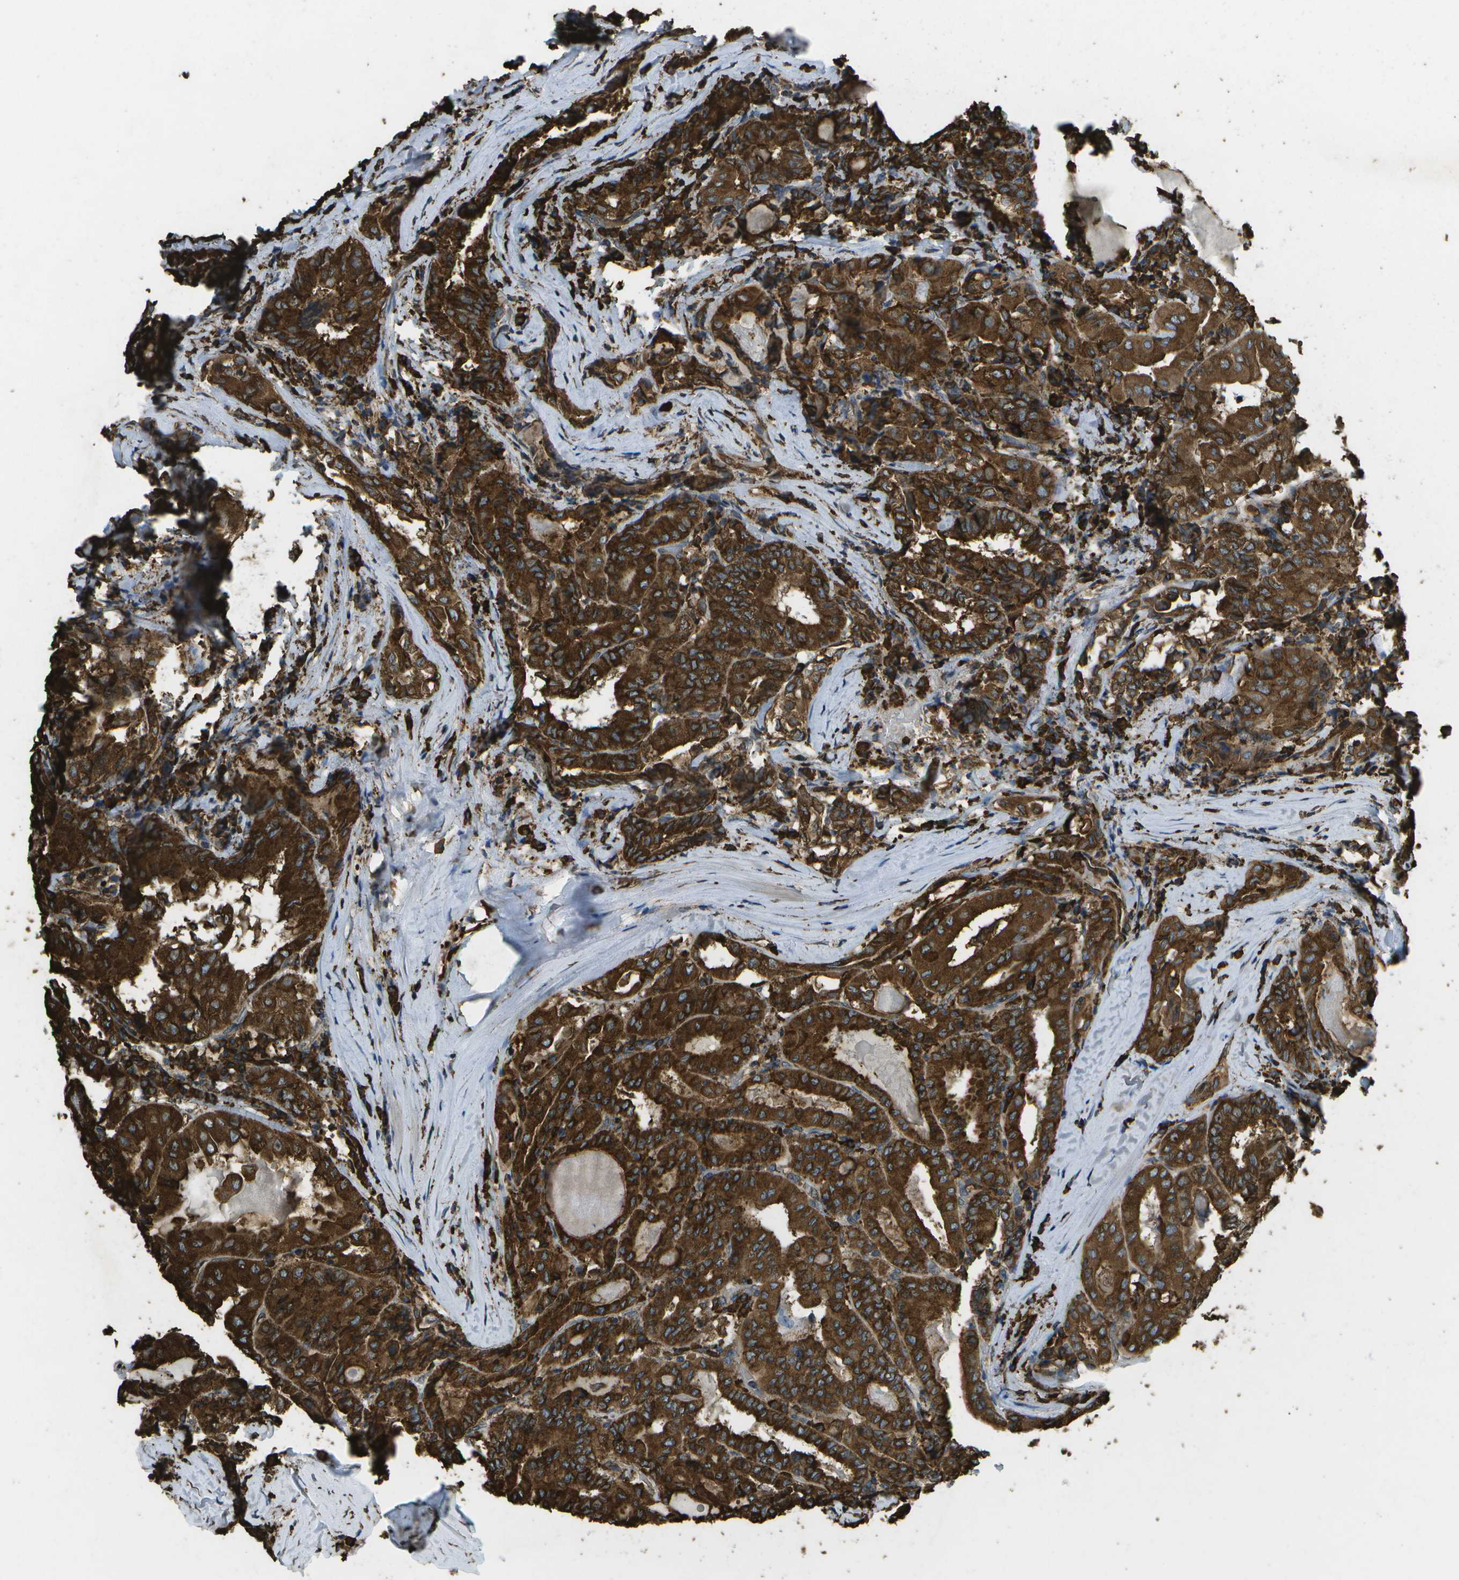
{"staining": {"intensity": "strong", "quantity": ">75%", "location": "cytoplasmic/membranous"}, "tissue": "thyroid cancer", "cell_type": "Tumor cells", "image_type": "cancer", "snomed": [{"axis": "morphology", "description": "Papillary adenocarcinoma, NOS"}, {"axis": "topography", "description": "Thyroid gland"}], "caption": "Thyroid papillary adenocarcinoma stained with DAB (3,3'-diaminobenzidine) immunohistochemistry reveals high levels of strong cytoplasmic/membranous expression in about >75% of tumor cells.", "gene": "PDIA4", "patient": {"sex": "female", "age": 42}}